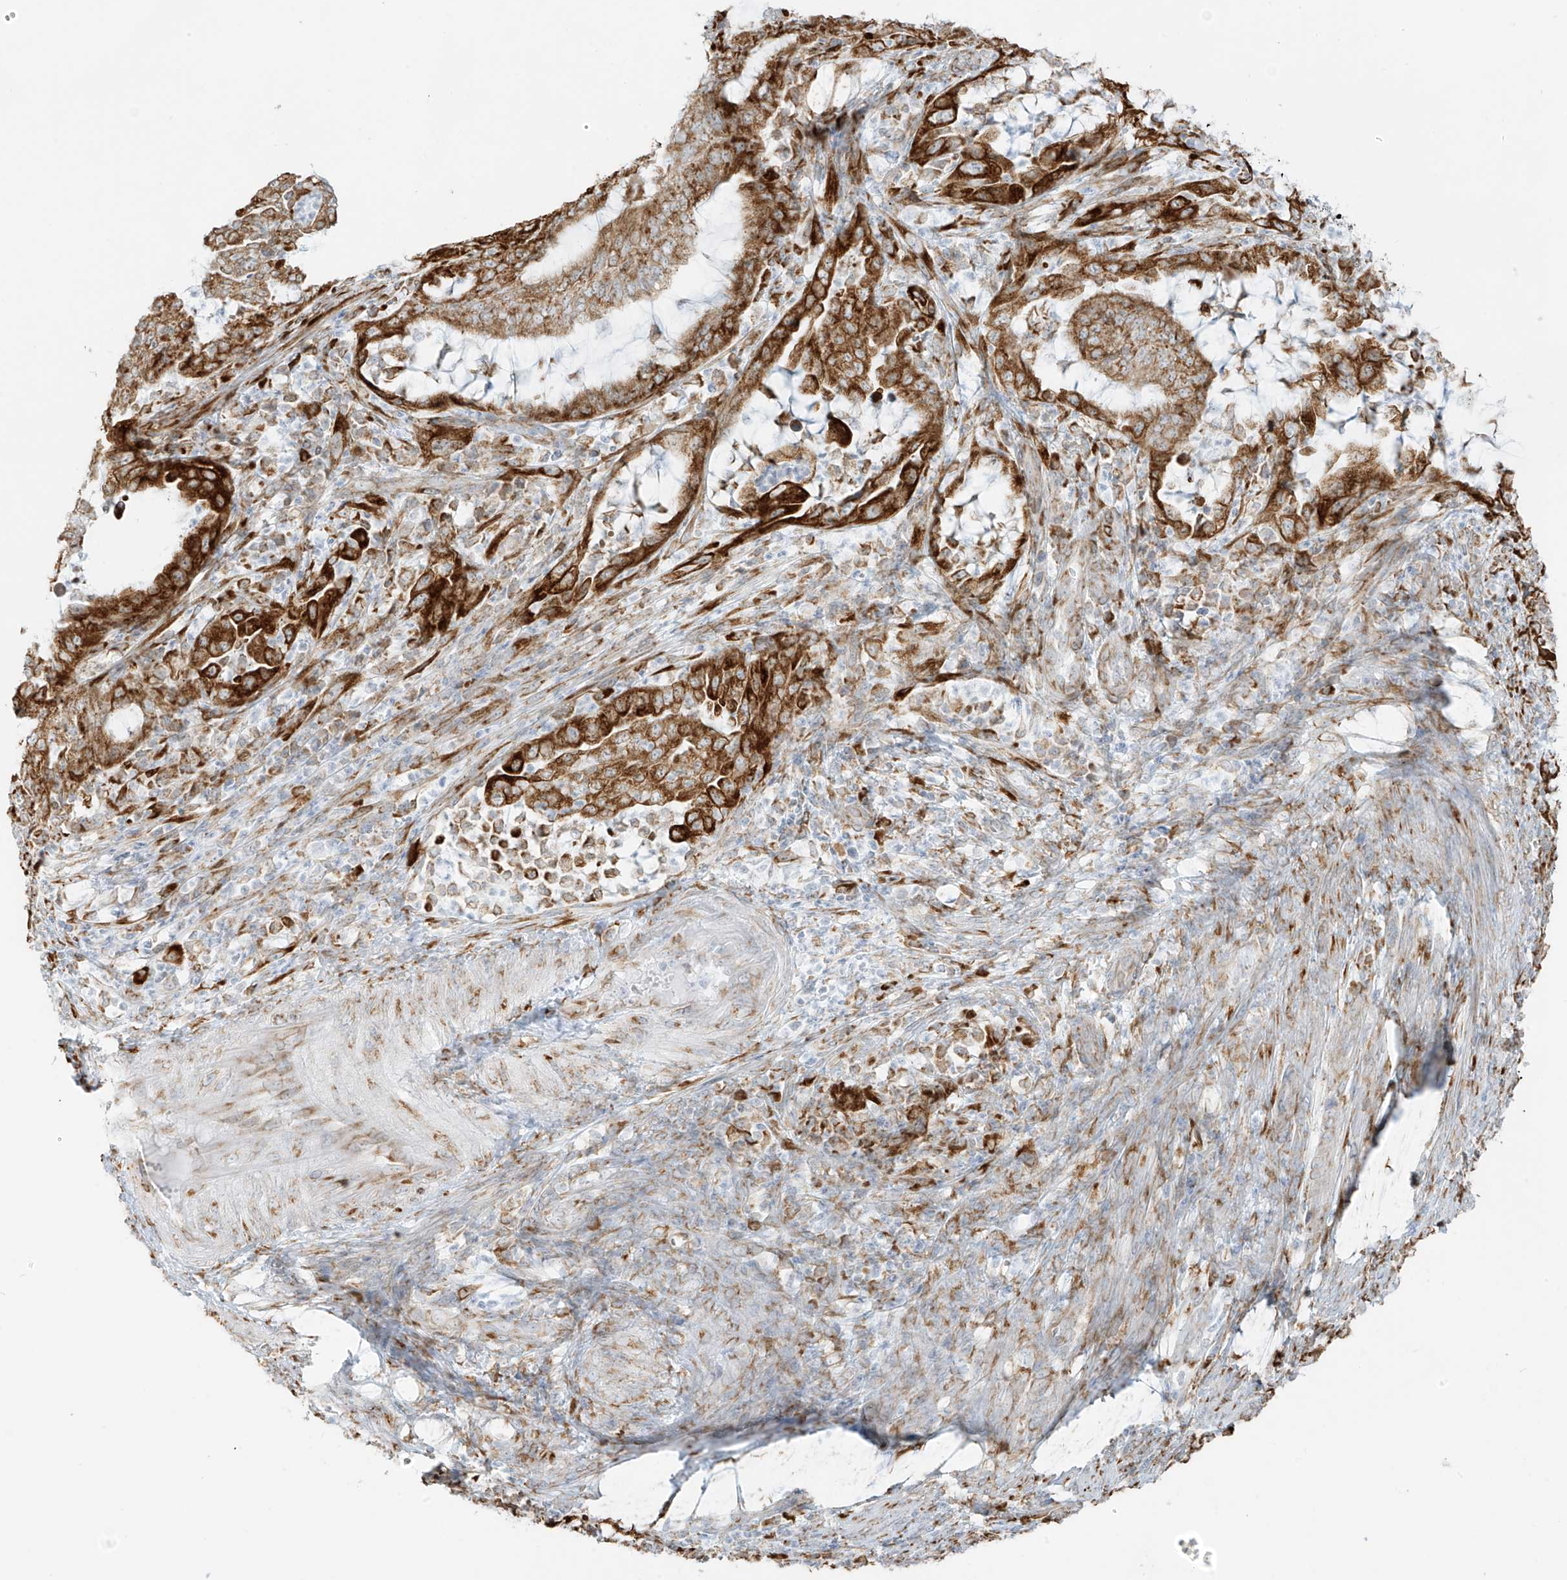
{"staining": {"intensity": "strong", "quantity": ">75%", "location": "cytoplasmic/membranous"}, "tissue": "endometrial cancer", "cell_type": "Tumor cells", "image_type": "cancer", "snomed": [{"axis": "morphology", "description": "Adenocarcinoma, NOS"}, {"axis": "topography", "description": "Endometrium"}], "caption": "Endometrial cancer (adenocarcinoma) stained with IHC reveals strong cytoplasmic/membranous expression in approximately >75% of tumor cells.", "gene": "LRRC59", "patient": {"sex": "female", "age": 51}}